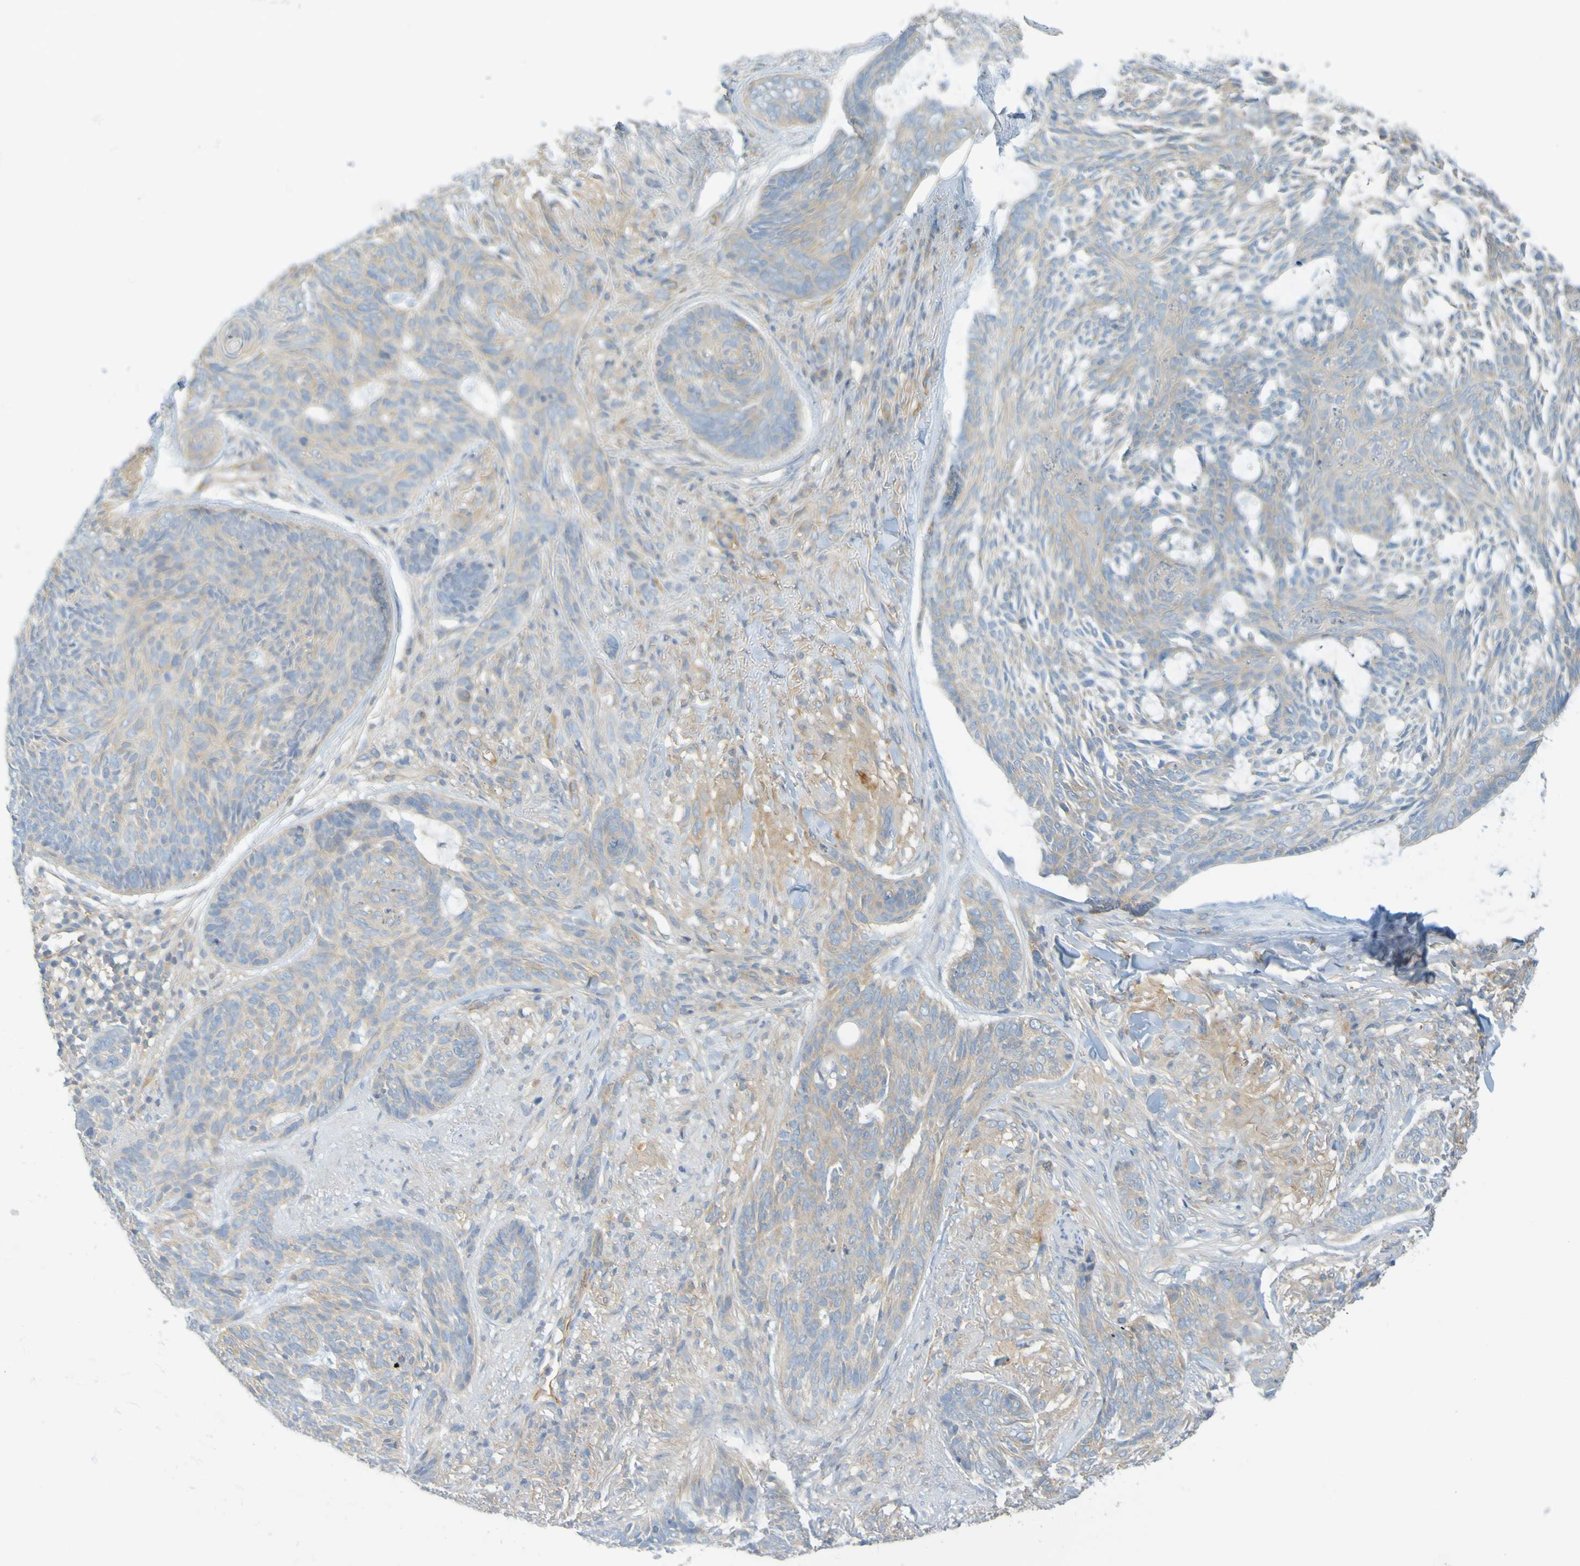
{"staining": {"intensity": "weak", "quantity": ">75%", "location": "cytoplasmic/membranous"}, "tissue": "skin cancer", "cell_type": "Tumor cells", "image_type": "cancer", "snomed": [{"axis": "morphology", "description": "Basal cell carcinoma"}, {"axis": "topography", "description": "Skin"}], "caption": "Skin cancer stained with IHC demonstrates weak cytoplasmic/membranous expression in approximately >75% of tumor cells.", "gene": "APPL1", "patient": {"sex": "male", "age": 43}}